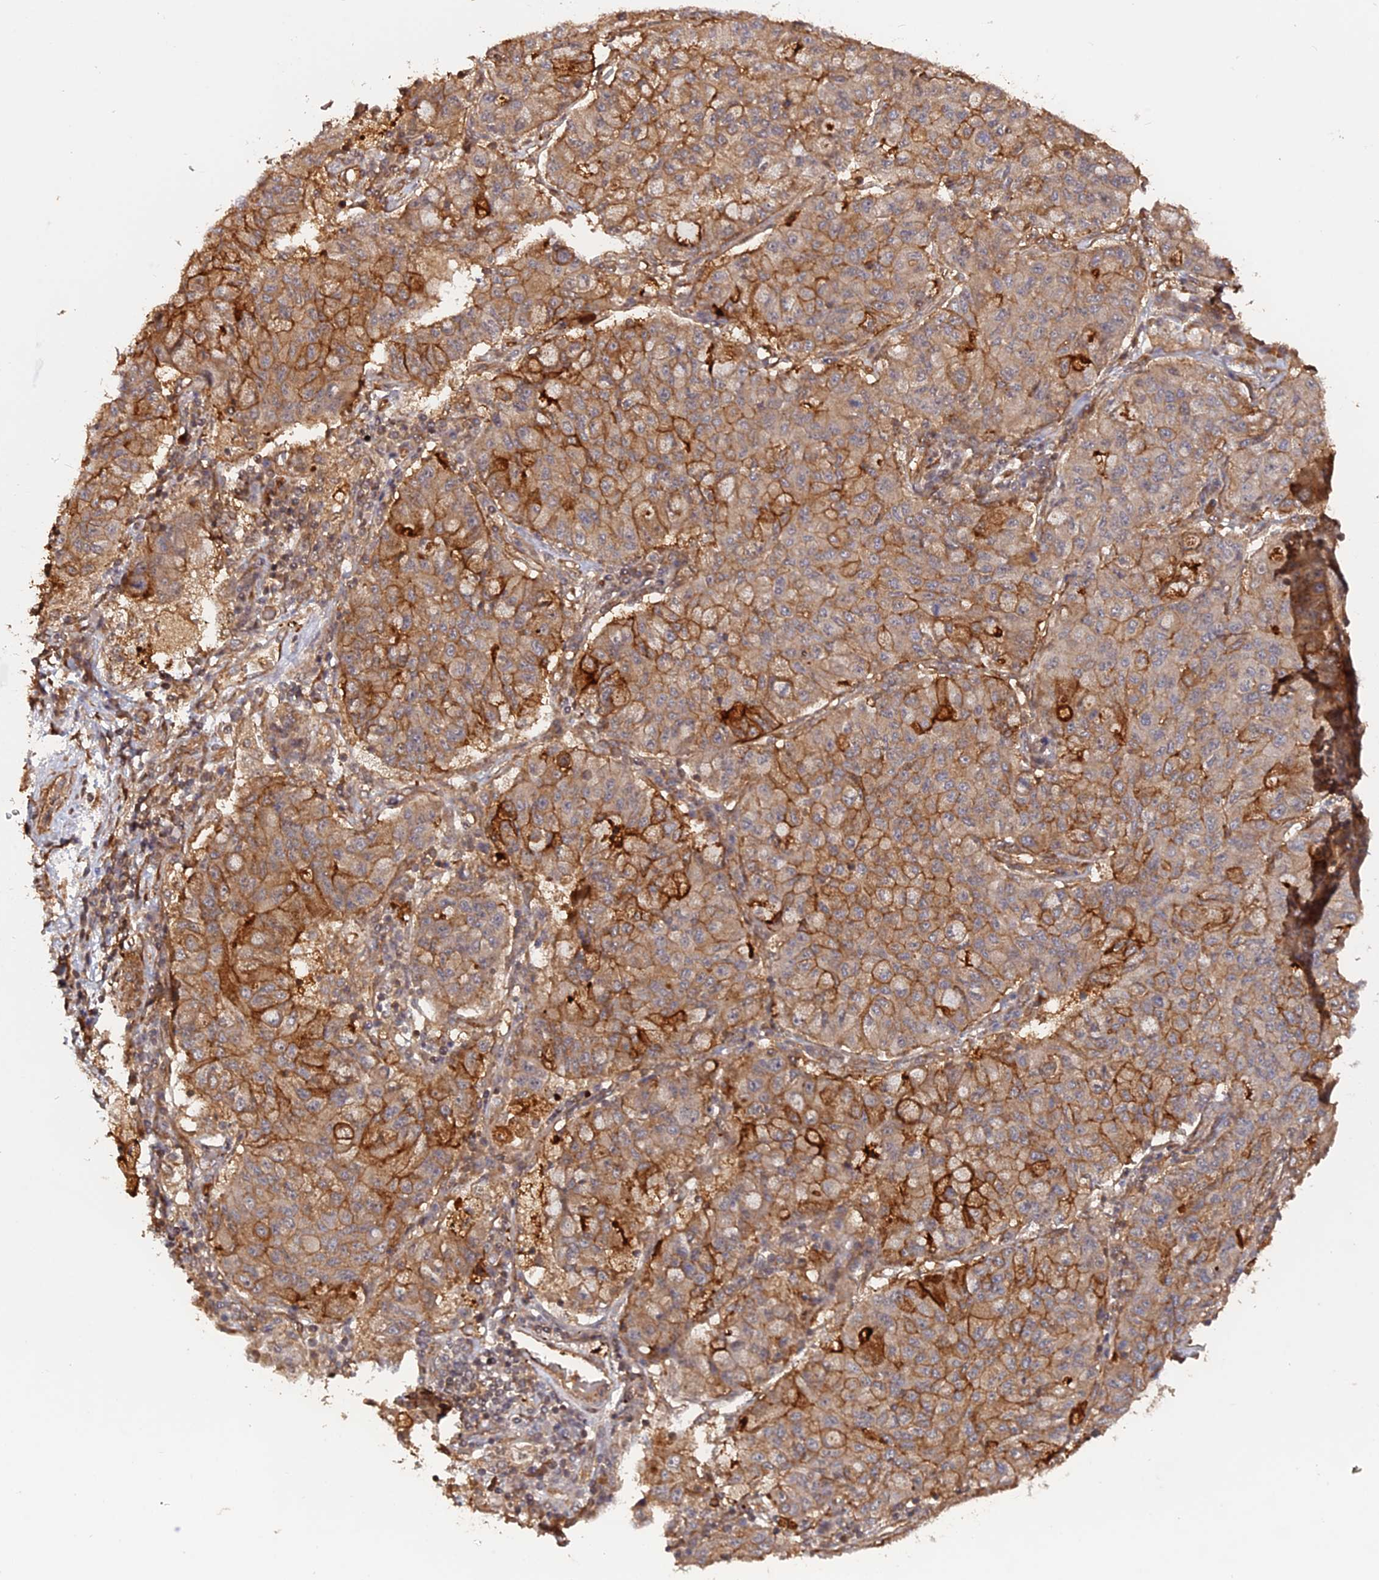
{"staining": {"intensity": "moderate", "quantity": "25%-75%", "location": "cytoplasmic/membranous"}, "tissue": "lung cancer", "cell_type": "Tumor cells", "image_type": "cancer", "snomed": [{"axis": "morphology", "description": "Squamous cell carcinoma, NOS"}, {"axis": "topography", "description": "Lung"}], "caption": "Protein expression analysis of human squamous cell carcinoma (lung) reveals moderate cytoplasmic/membranous expression in about 25%-75% of tumor cells.", "gene": "CCDC174", "patient": {"sex": "male", "age": 74}}